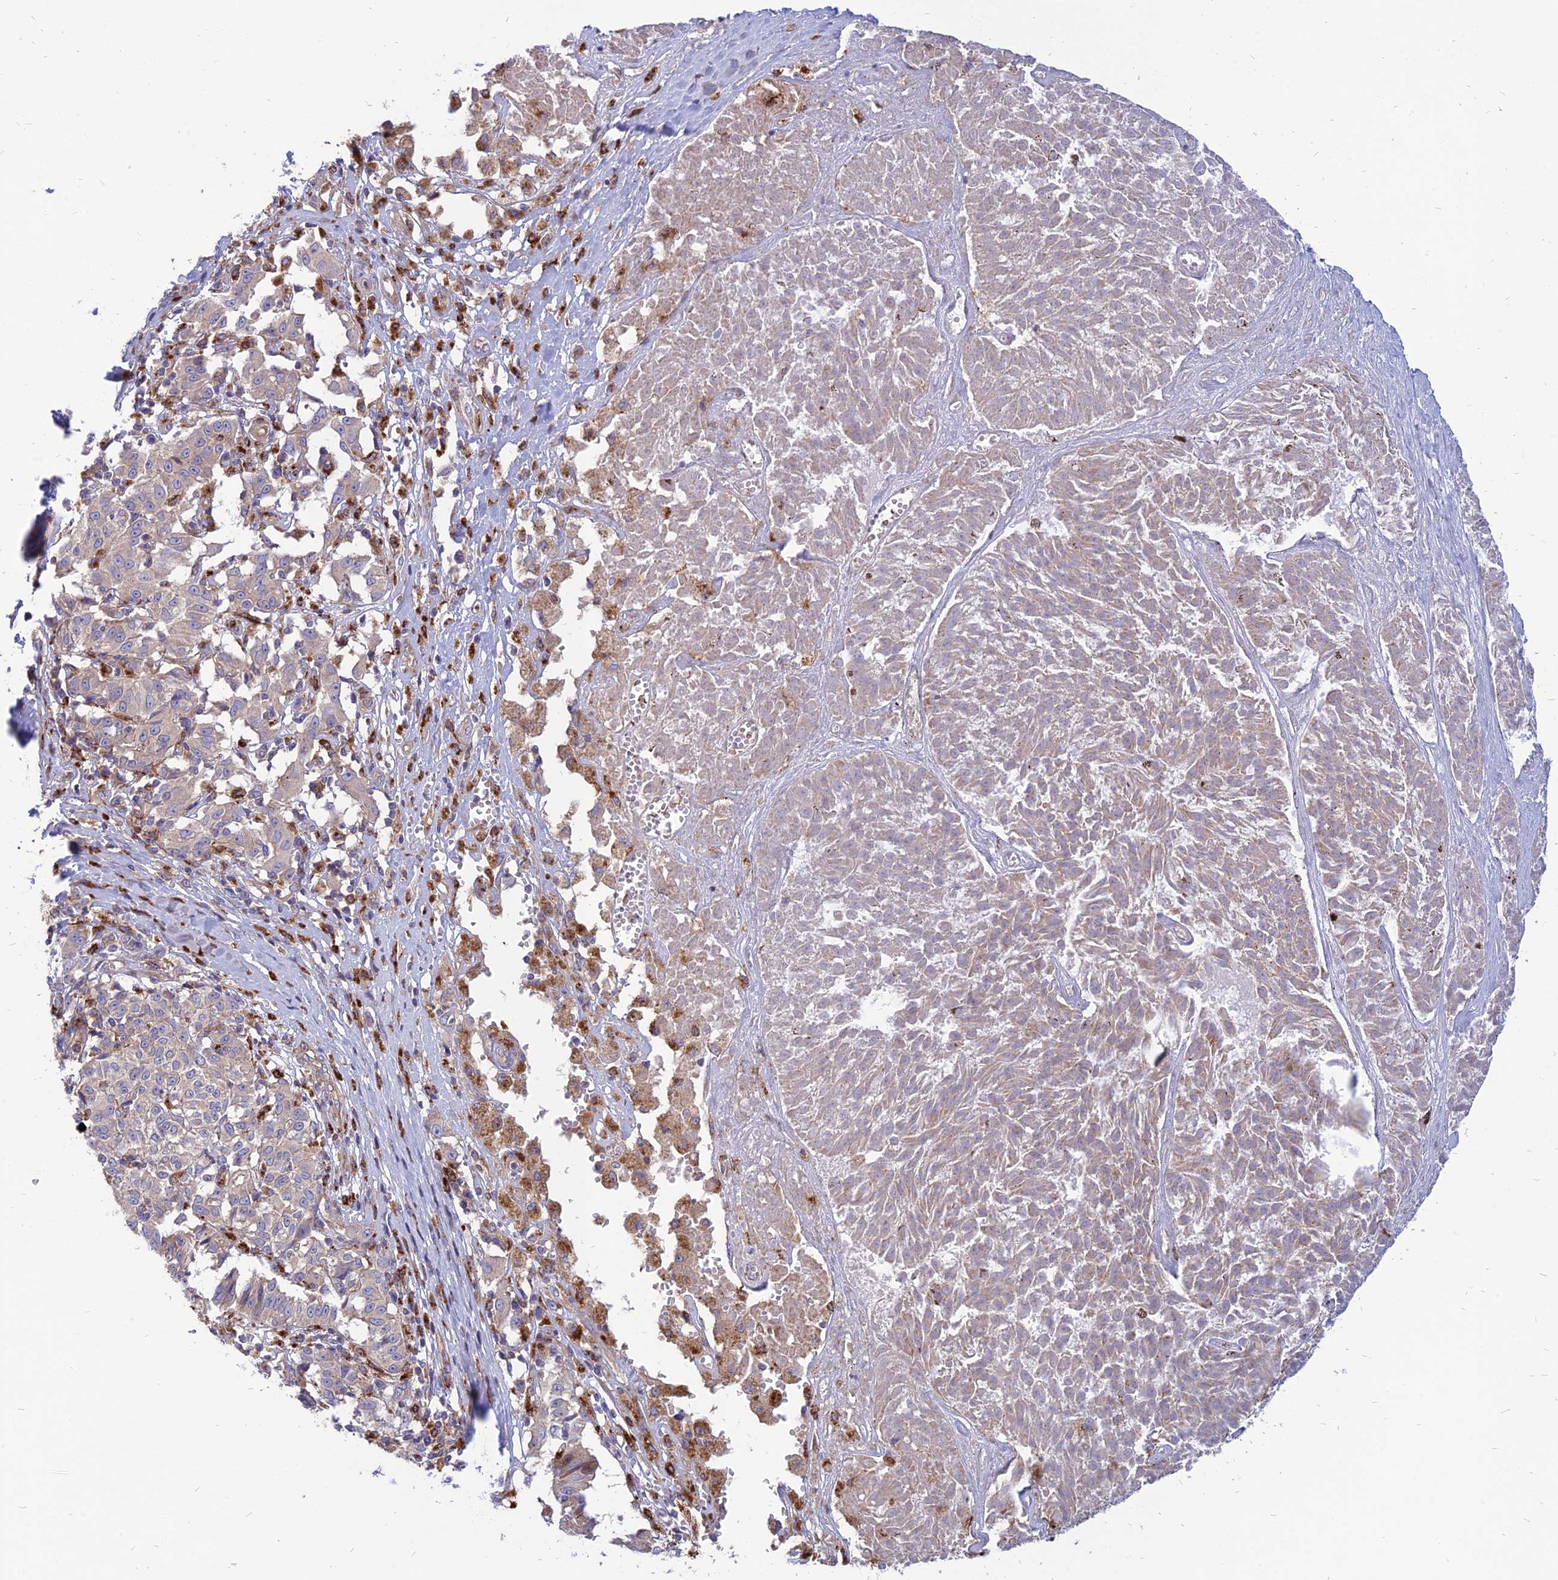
{"staining": {"intensity": "weak", "quantity": "<25%", "location": "cytoplasmic/membranous"}, "tissue": "melanoma", "cell_type": "Tumor cells", "image_type": "cancer", "snomed": [{"axis": "morphology", "description": "Malignant melanoma, NOS"}, {"axis": "topography", "description": "Skin"}], "caption": "Tumor cells show no significant expression in melanoma.", "gene": "PHKA2", "patient": {"sex": "female", "age": 72}}